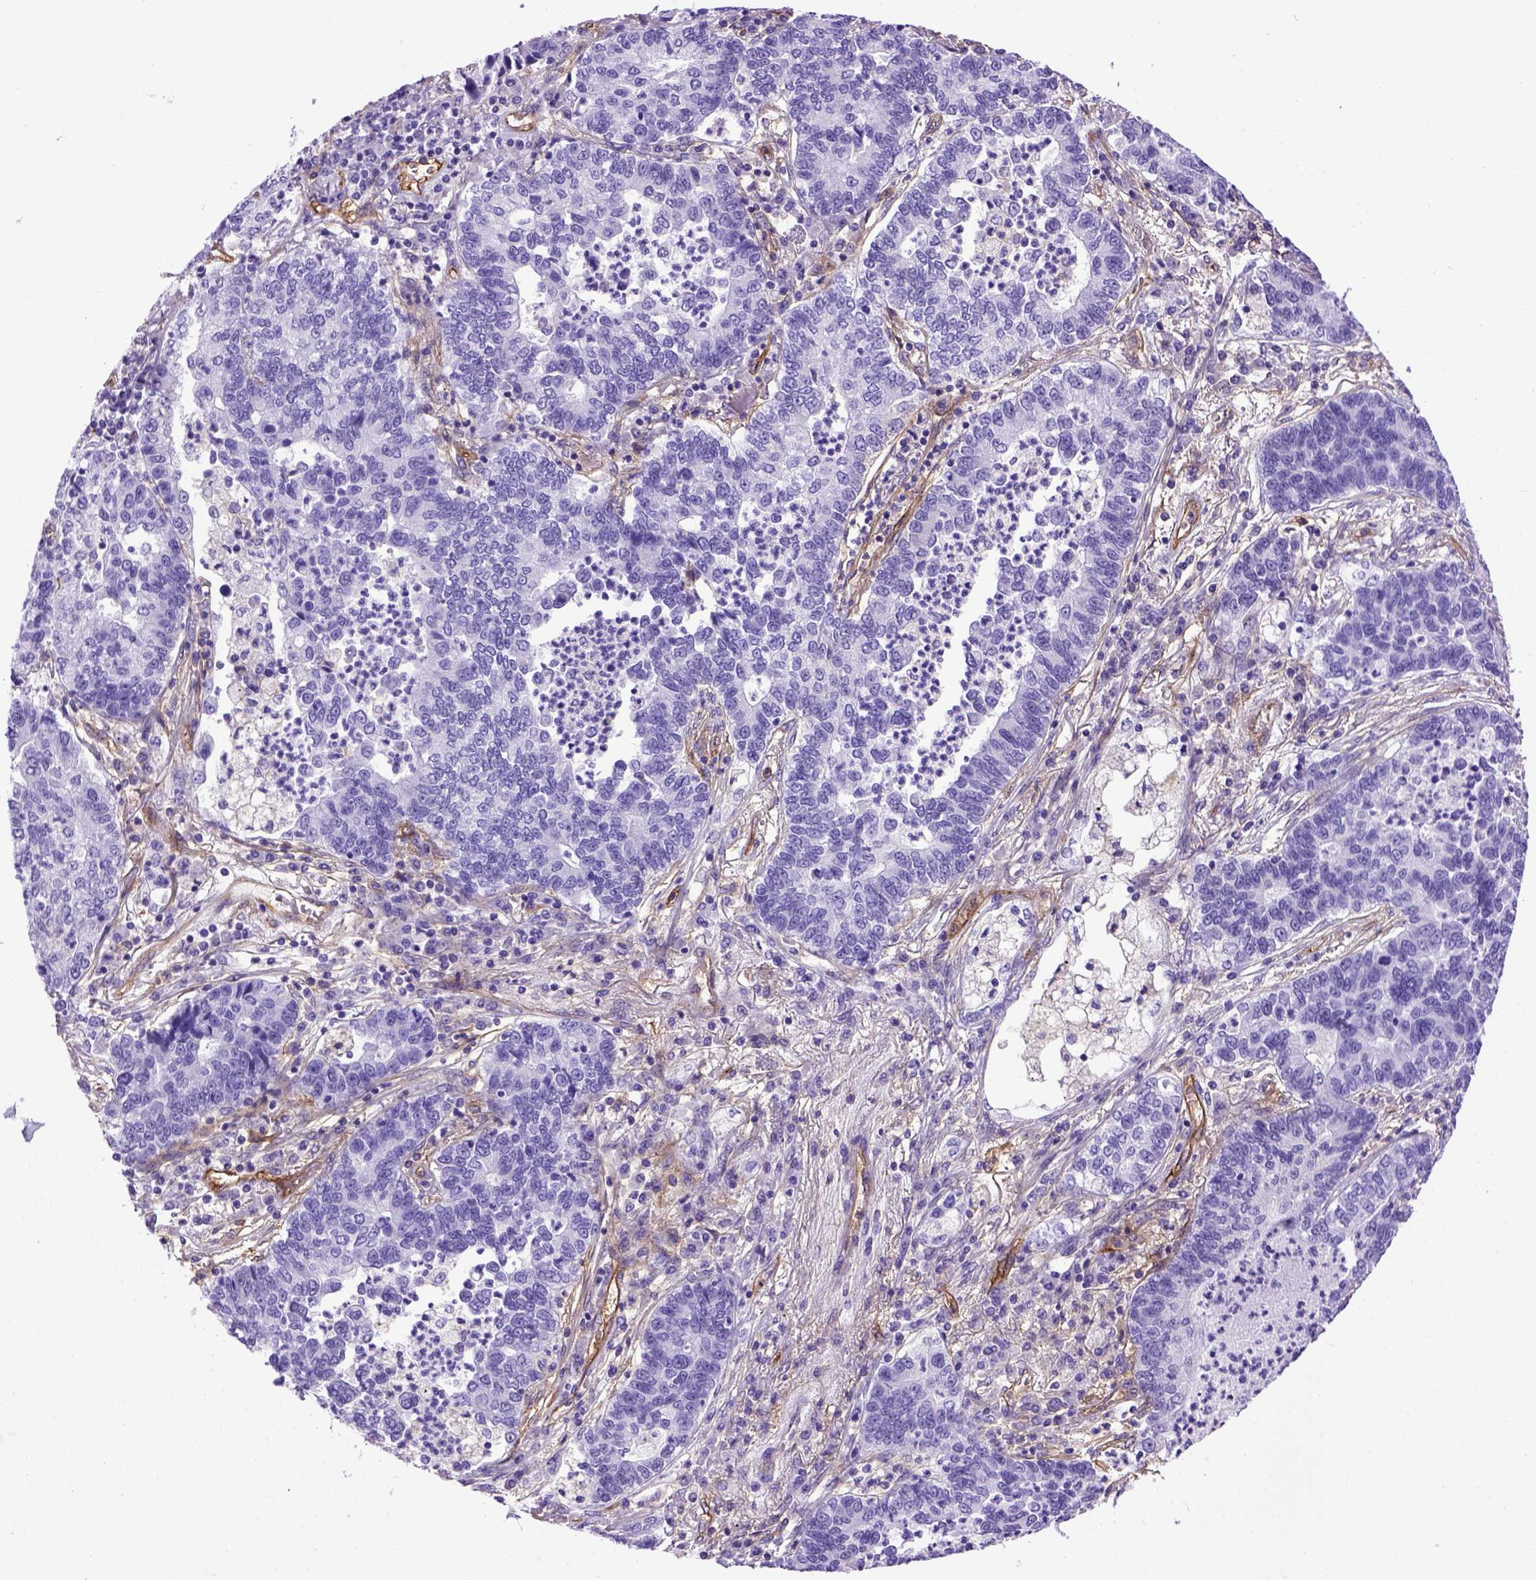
{"staining": {"intensity": "negative", "quantity": "none", "location": "none"}, "tissue": "lung cancer", "cell_type": "Tumor cells", "image_type": "cancer", "snomed": [{"axis": "morphology", "description": "Adenocarcinoma, NOS"}, {"axis": "topography", "description": "Lung"}], "caption": "Immunohistochemistry (IHC) of human adenocarcinoma (lung) demonstrates no staining in tumor cells.", "gene": "ENG", "patient": {"sex": "female", "age": 57}}